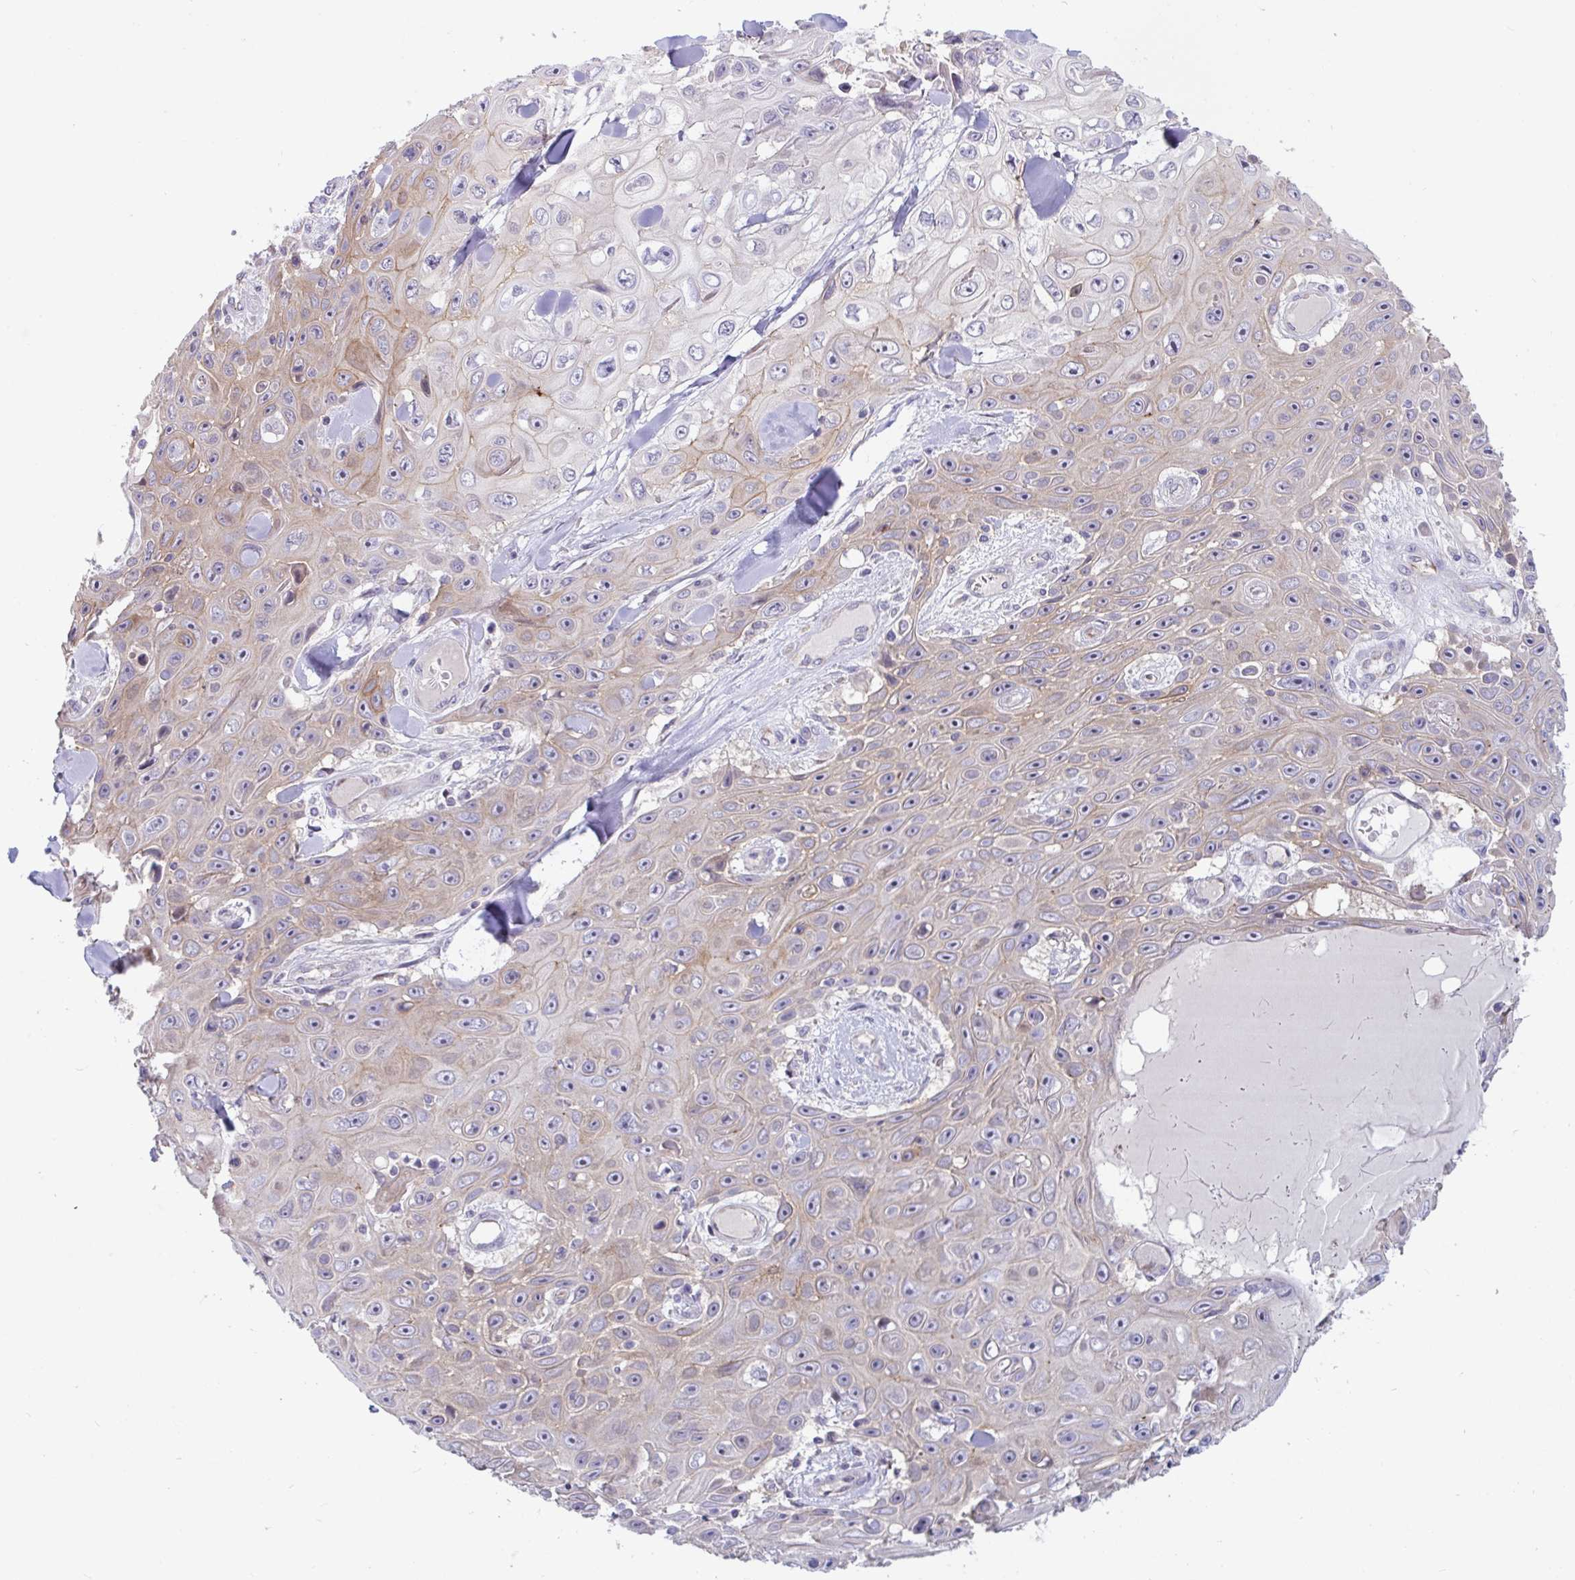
{"staining": {"intensity": "weak", "quantity": "<25%", "location": "cytoplasmic/membranous"}, "tissue": "skin cancer", "cell_type": "Tumor cells", "image_type": "cancer", "snomed": [{"axis": "morphology", "description": "Squamous cell carcinoma, NOS"}, {"axis": "topography", "description": "Skin"}], "caption": "Tumor cells are negative for protein expression in human skin cancer.", "gene": "IL37", "patient": {"sex": "male", "age": 82}}